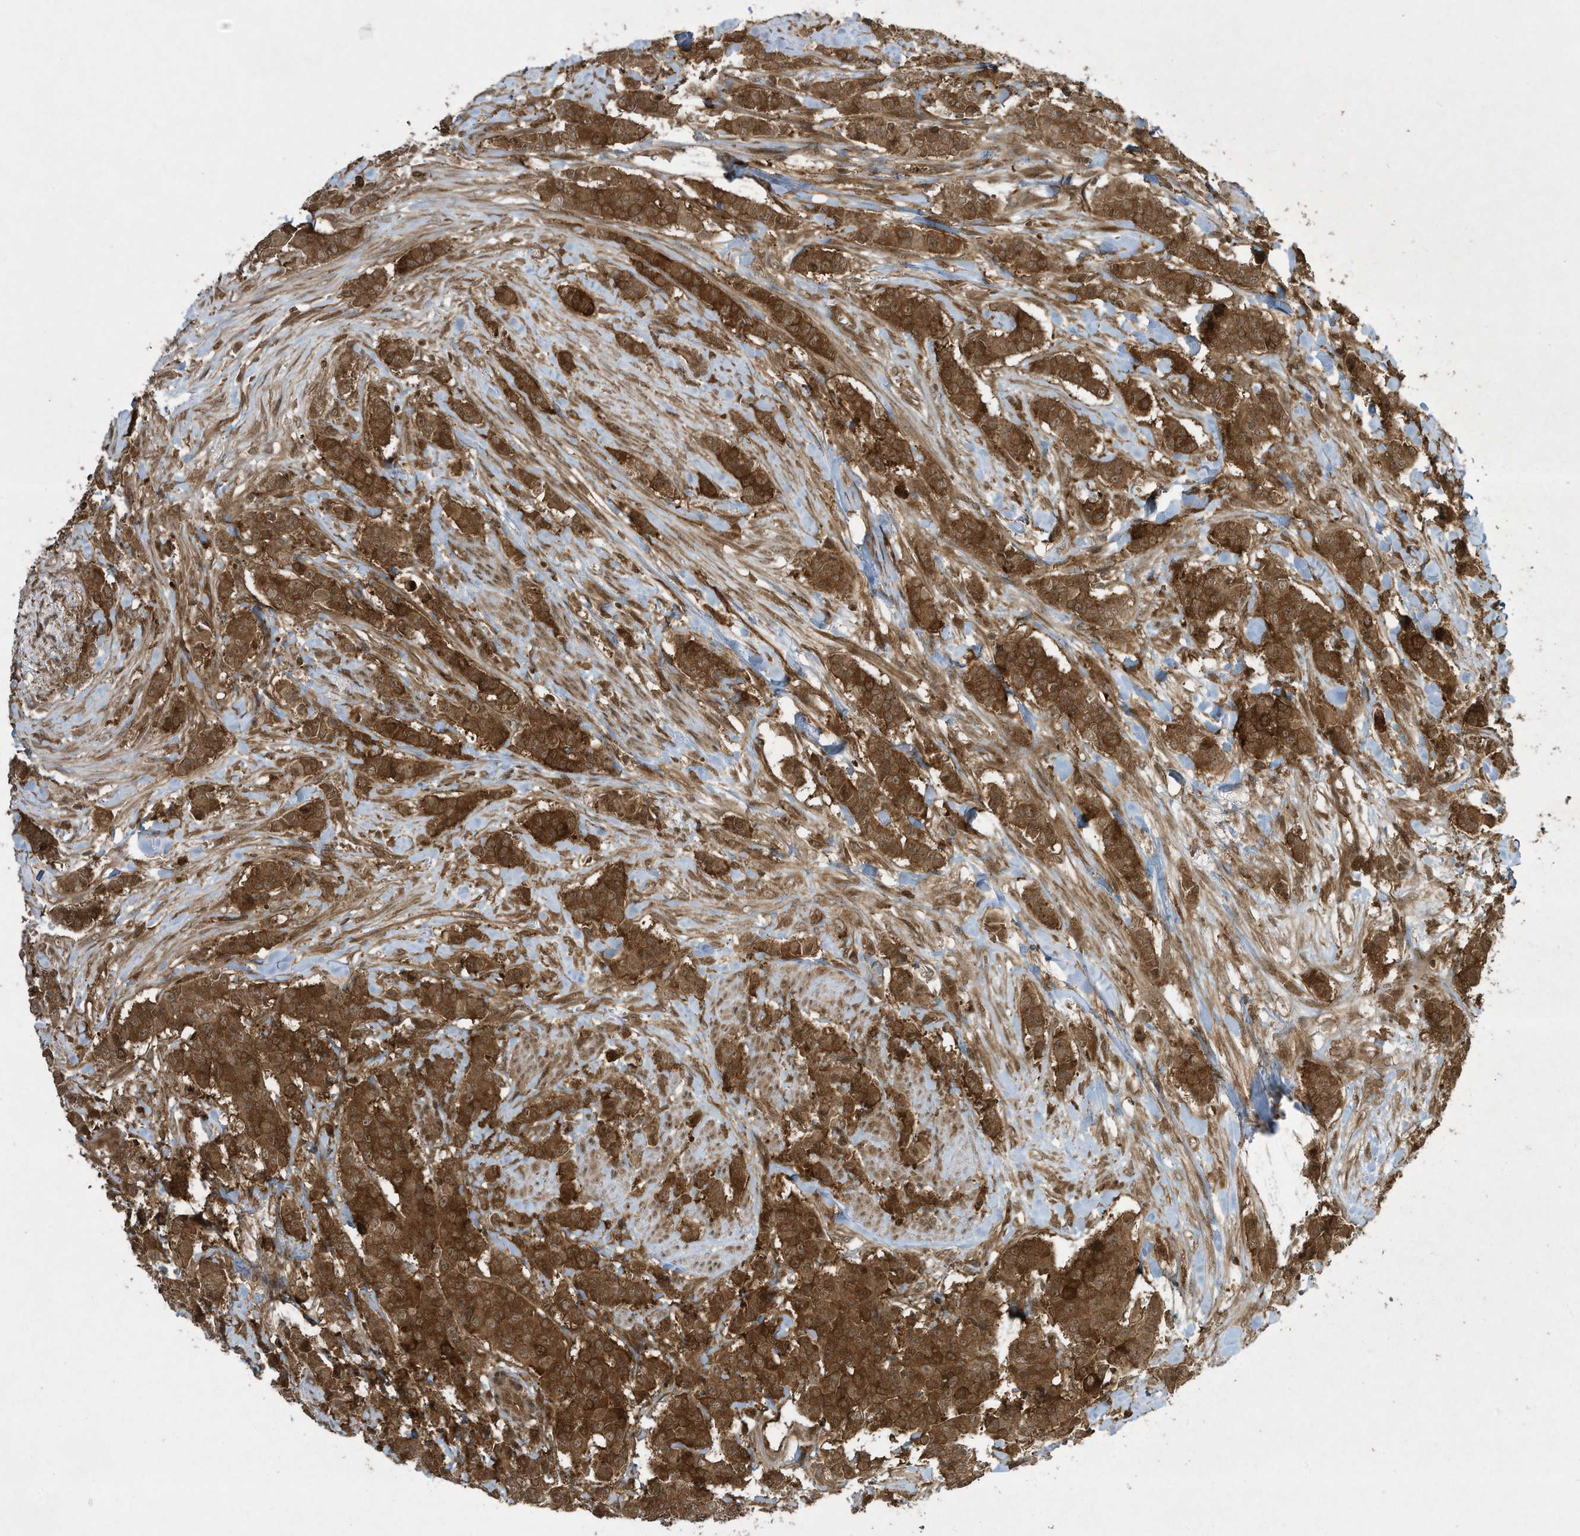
{"staining": {"intensity": "strong", "quantity": ">75%", "location": "cytoplasmic/membranous"}, "tissue": "breast cancer", "cell_type": "Tumor cells", "image_type": "cancer", "snomed": [{"axis": "morphology", "description": "Duct carcinoma"}, {"axis": "topography", "description": "Breast"}], "caption": "Breast infiltrating ductal carcinoma tissue displays strong cytoplasmic/membranous staining in approximately >75% of tumor cells (DAB (3,3'-diaminobenzidine) IHC, brown staining for protein, blue staining for nuclei).", "gene": "CERT1", "patient": {"sex": "female", "age": 40}}